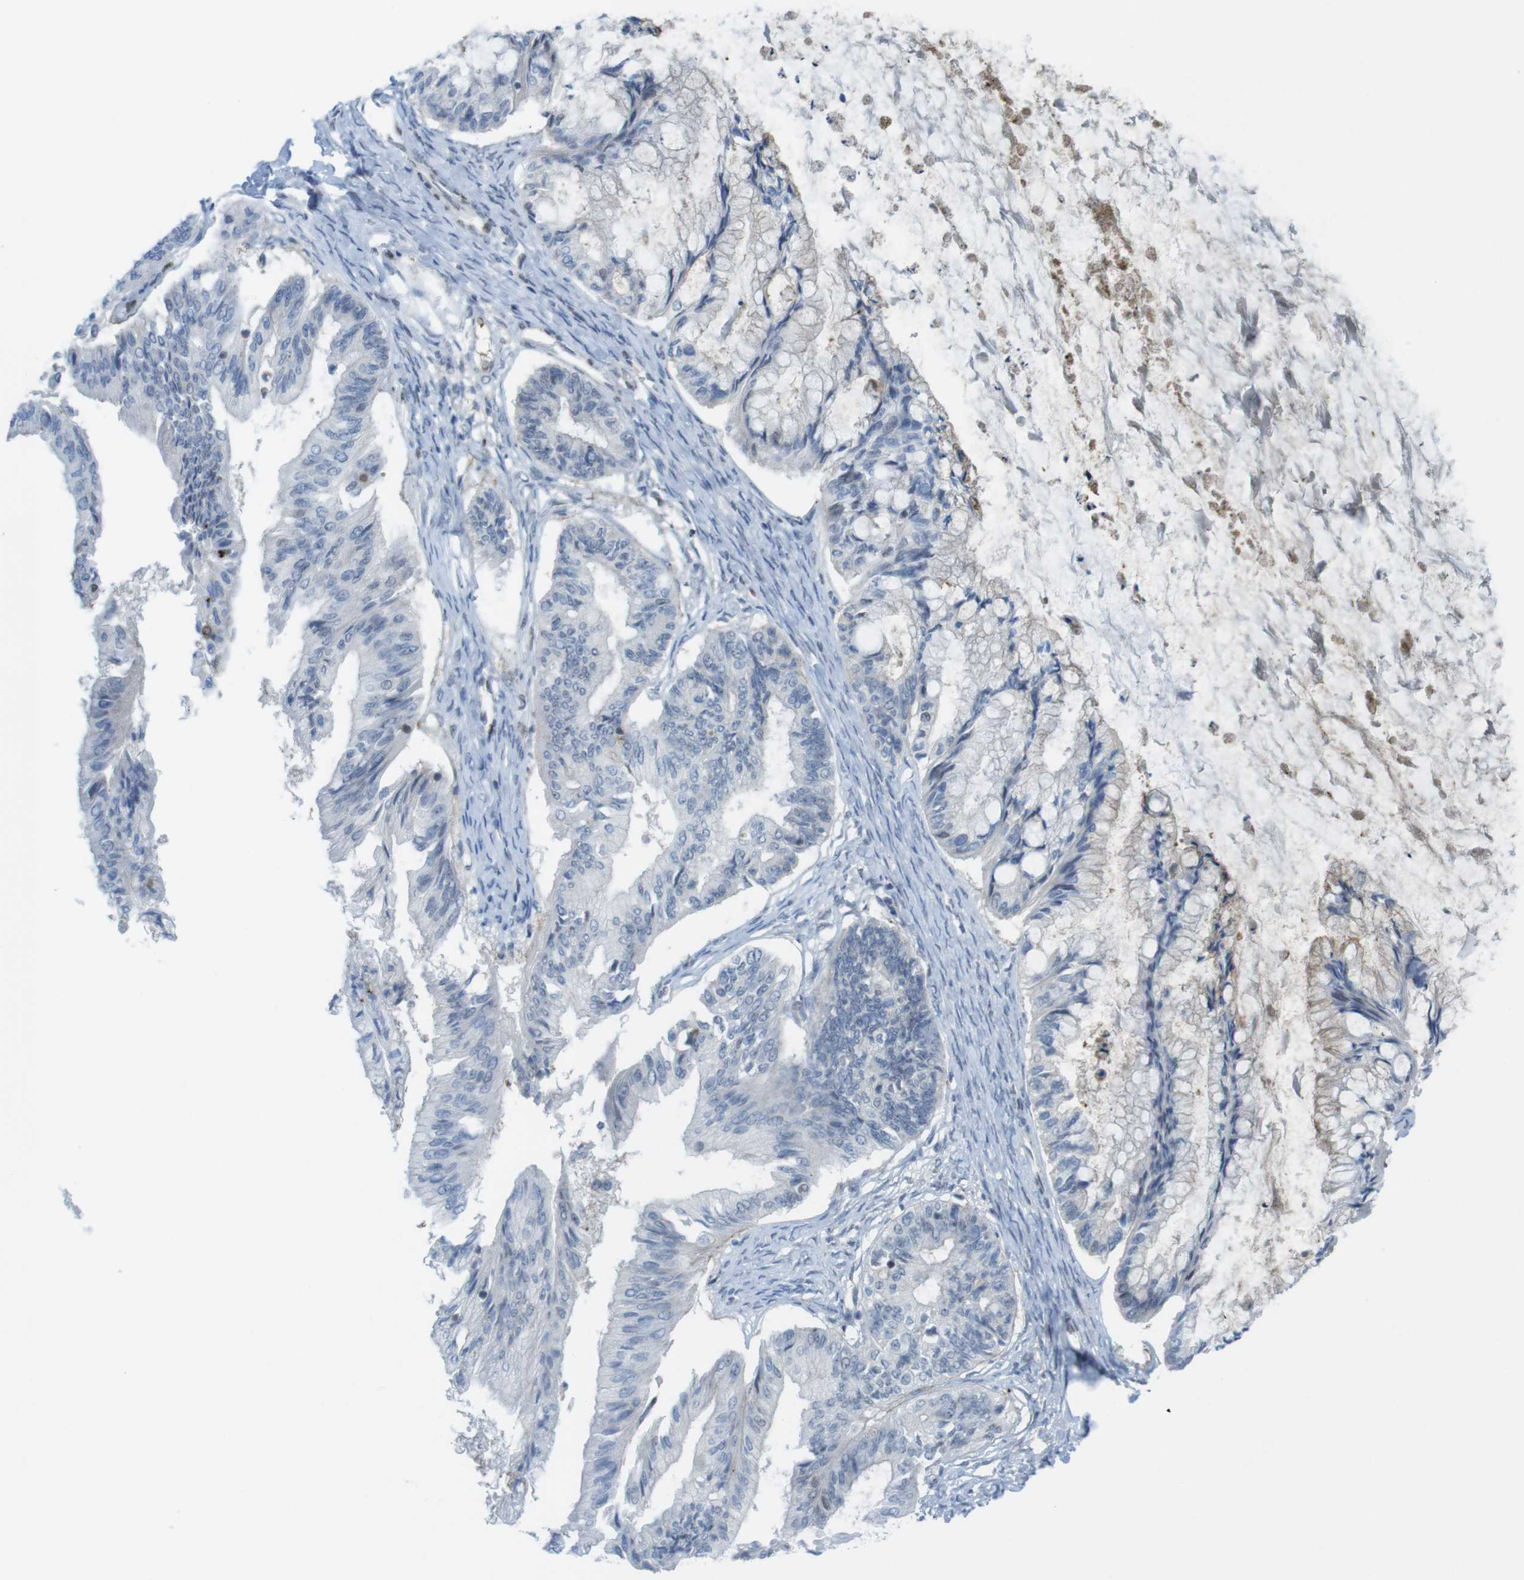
{"staining": {"intensity": "negative", "quantity": "none", "location": "none"}, "tissue": "ovarian cancer", "cell_type": "Tumor cells", "image_type": "cancer", "snomed": [{"axis": "morphology", "description": "Cystadenocarcinoma, mucinous, NOS"}, {"axis": "topography", "description": "Ovary"}], "caption": "High magnification brightfield microscopy of ovarian cancer (mucinous cystadenocarcinoma) stained with DAB (brown) and counterstained with hematoxylin (blue): tumor cells show no significant staining.", "gene": "UBB", "patient": {"sex": "female", "age": 57}}